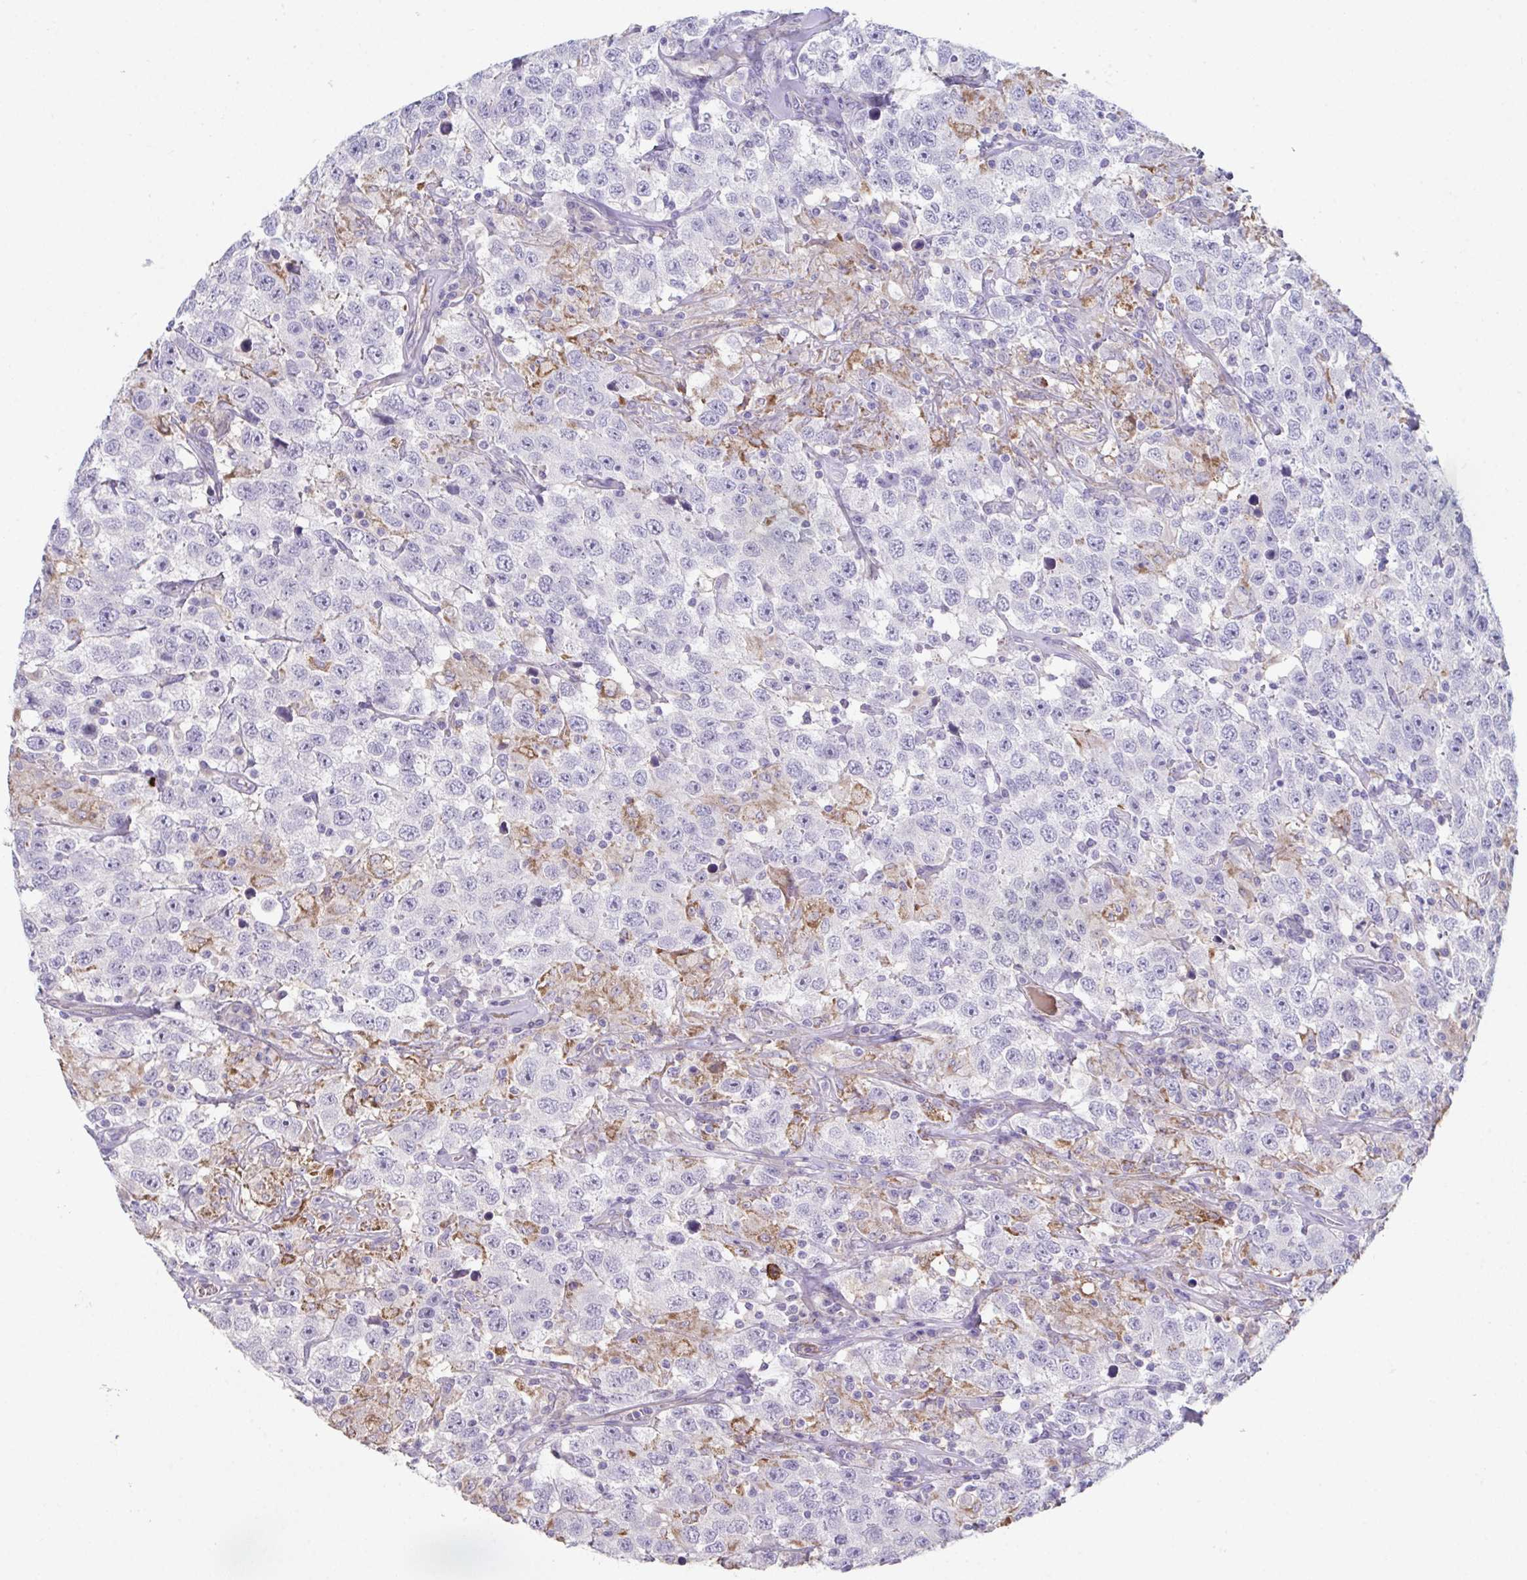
{"staining": {"intensity": "negative", "quantity": "none", "location": "none"}, "tissue": "testis cancer", "cell_type": "Tumor cells", "image_type": "cancer", "snomed": [{"axis": "morphology", "description": "Seminoma, NOS"}, {"axis": "topography", "description": "Testis"}], "caption": "IHC of human testis cancer (seminoma) reveals no expression in tumor cells.", "gene": "ADAM21", "patient": {"sex": "male", "age": 41}}